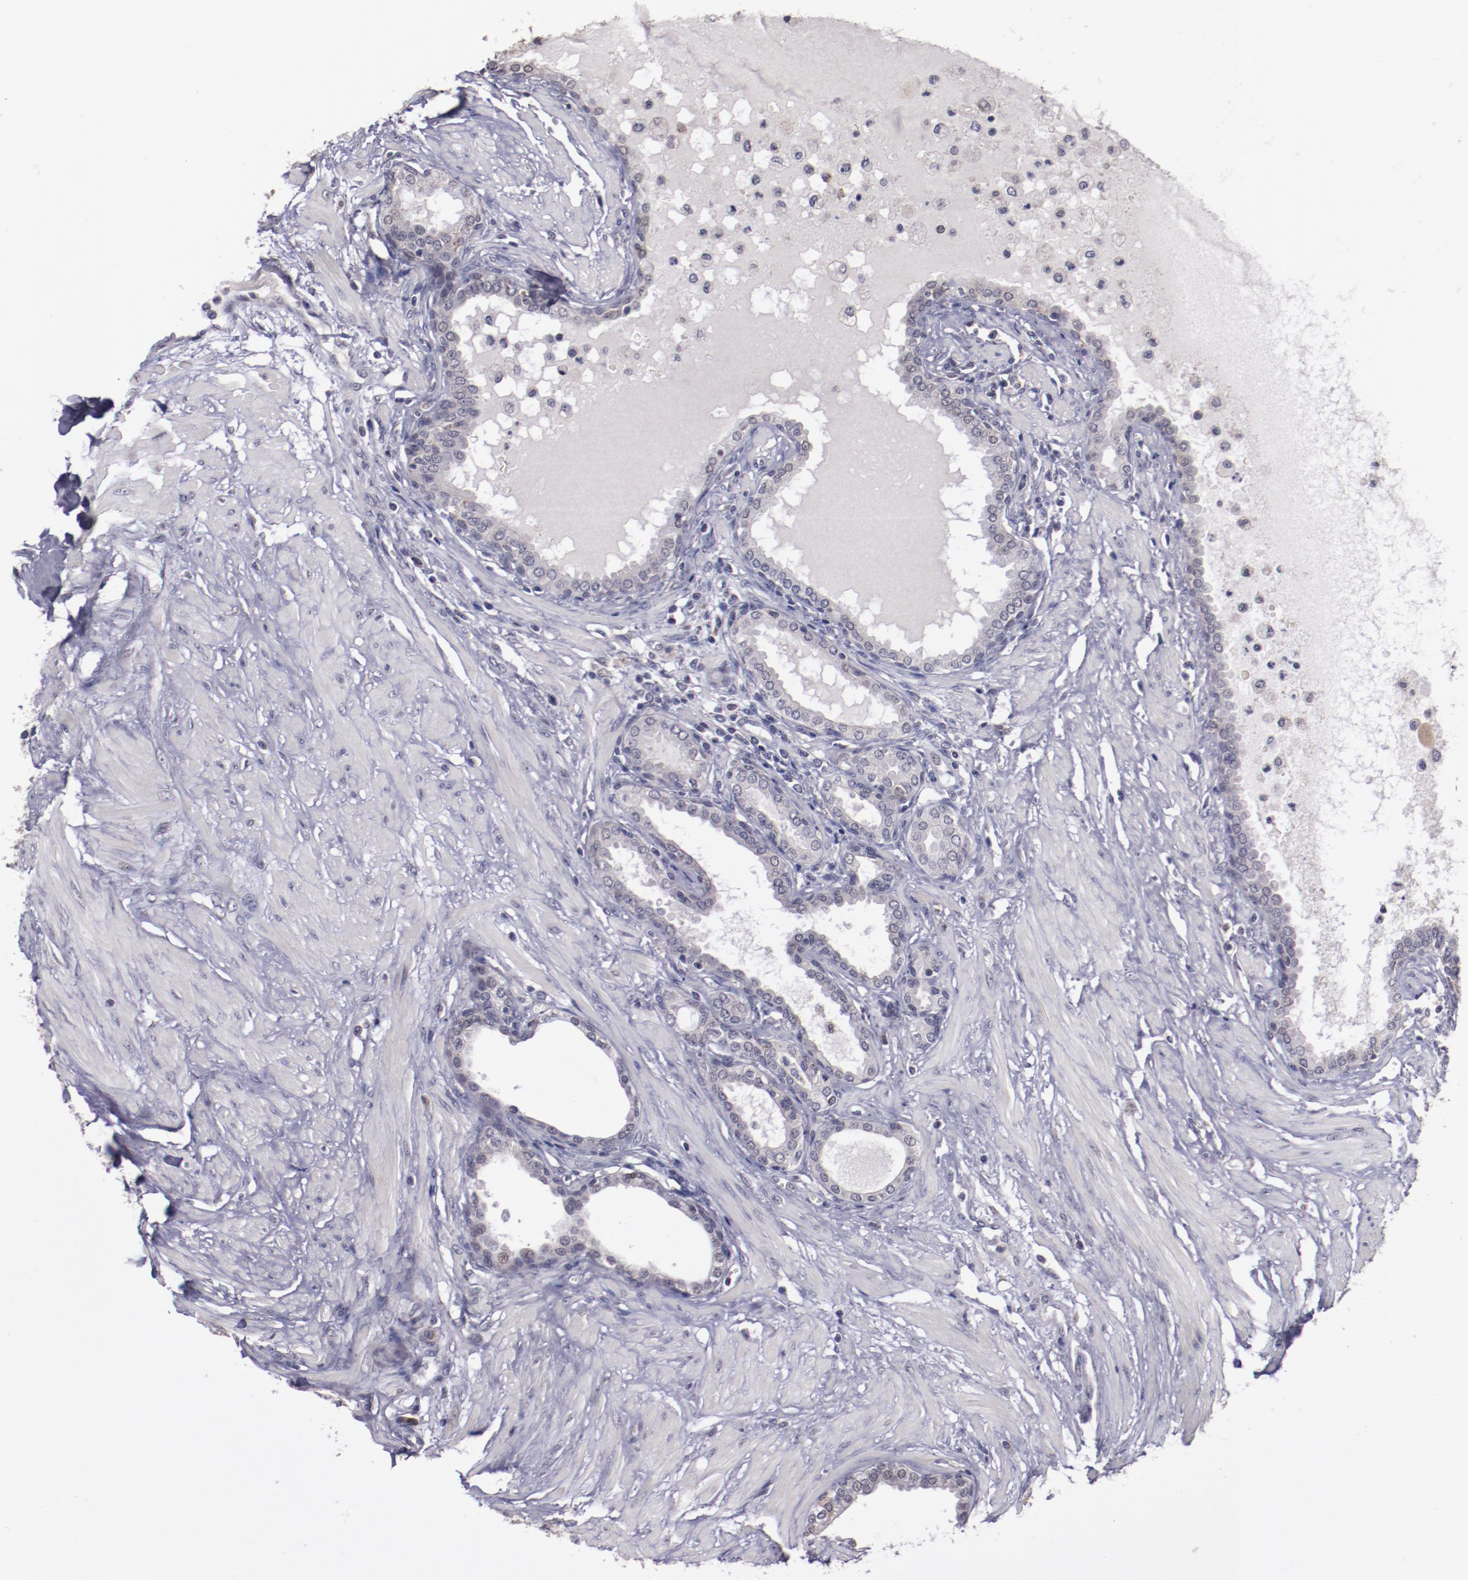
{"staining": {"intensity": "weak", "quantity": "25%-75%", "location": "nuclear"}, "tissue": "prostate", "cell_type": "Glandular cells", "image_type": "normal", "snomed": [{"axis": "morphology", "description": "Normal tissue, NOS"}, {"axis": "topography", "description": "Prostate"}], "caption": "IHC of normal human prostate demonstrates low levels of weak nuclear positivity in approximately 25%-75% of glandular cells.", "gene": "NRXN3", "patient": {"sex": "male", "age": 64}}